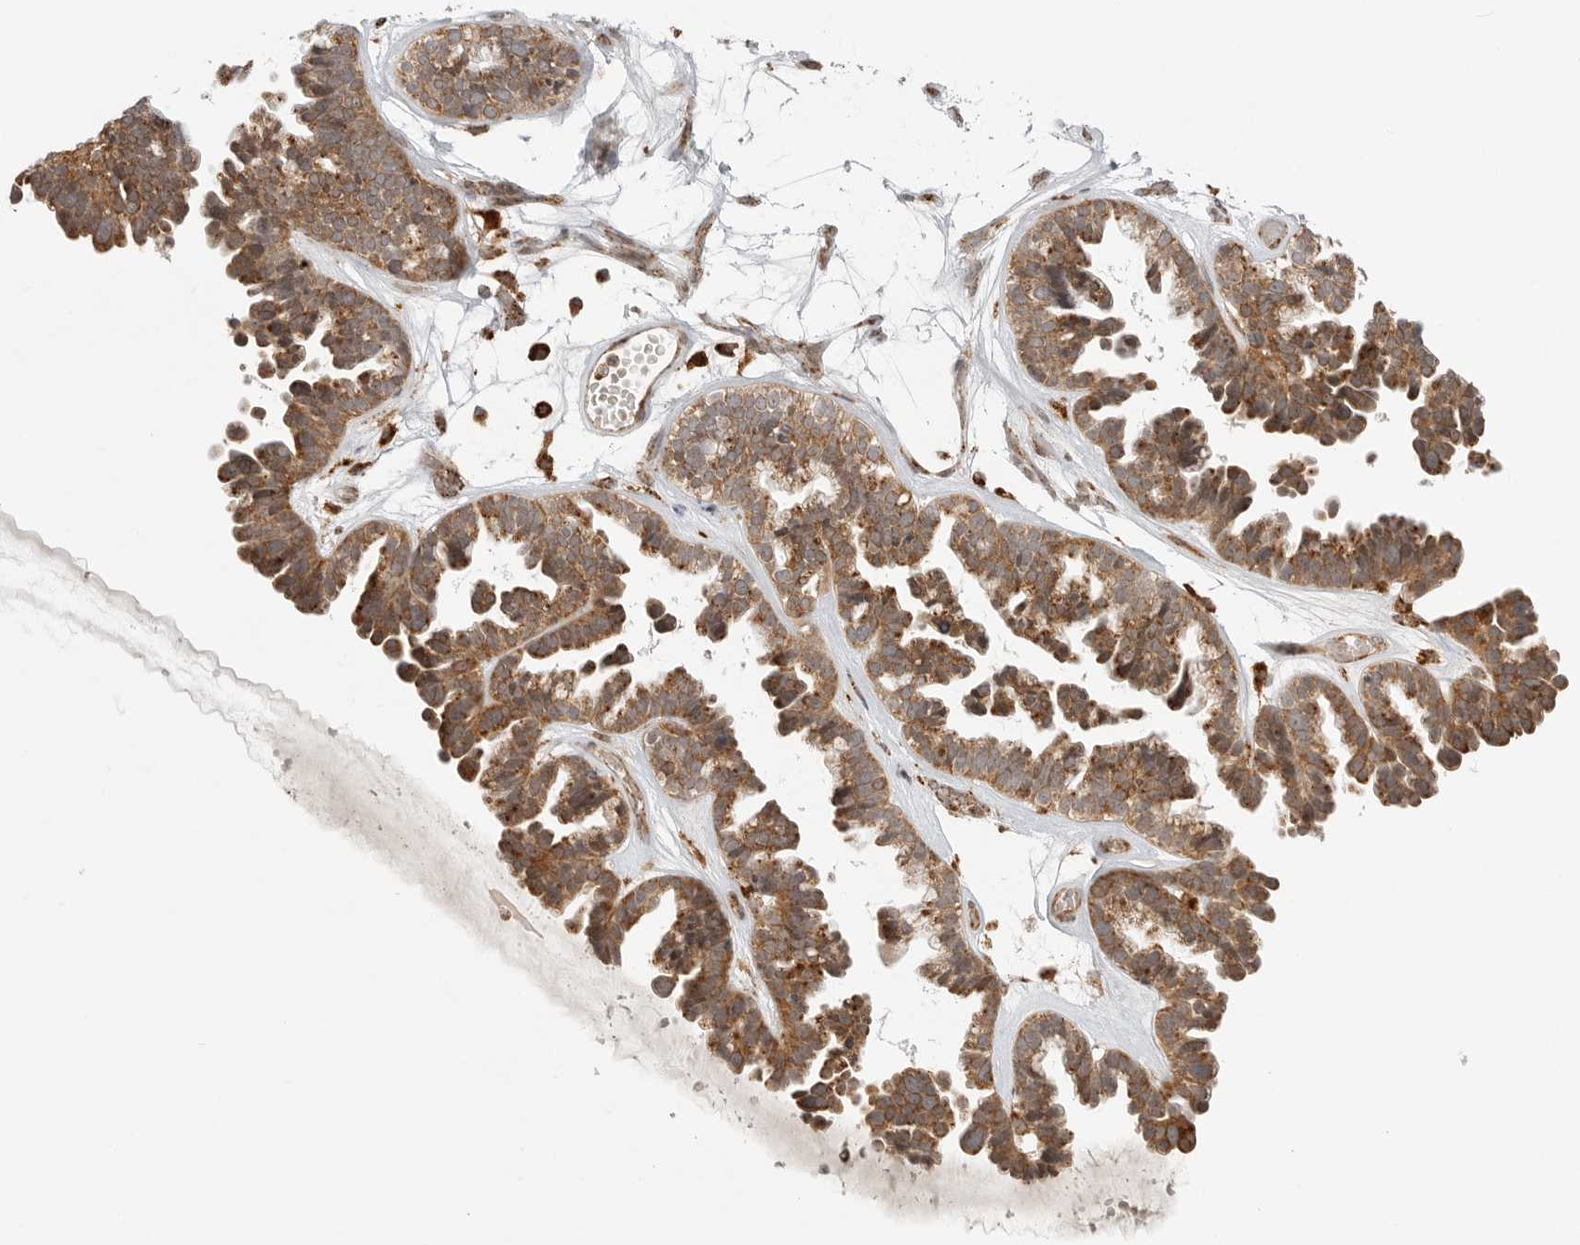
{"staining": {"intensity": "moderate", "quantity": ">75%", "location": "cytoplasmic/membranous"}, "tissue": "ovarian cancer", "cell_type": "Tumor cells", "image_type": "cancer", "snomed": [{"axis": "morphology", "description": "Cystadenocarcinoma, serous, NOS"}, {"axis": "topography", "description": "Ovary"}], "caption": "Protein analysis of ovarian cancer (serous cystadenocarcinoma) tissue exhibits moderate cytoplasmic/membranous positivity in approximately >75% of tumor cells. (DAB (3,3'-diaminobenzidine) IHC, brown staining for protein, blue staining for nuclei).", "gene": "IDUA", "patient": {"sex": "female", "age": 56}}